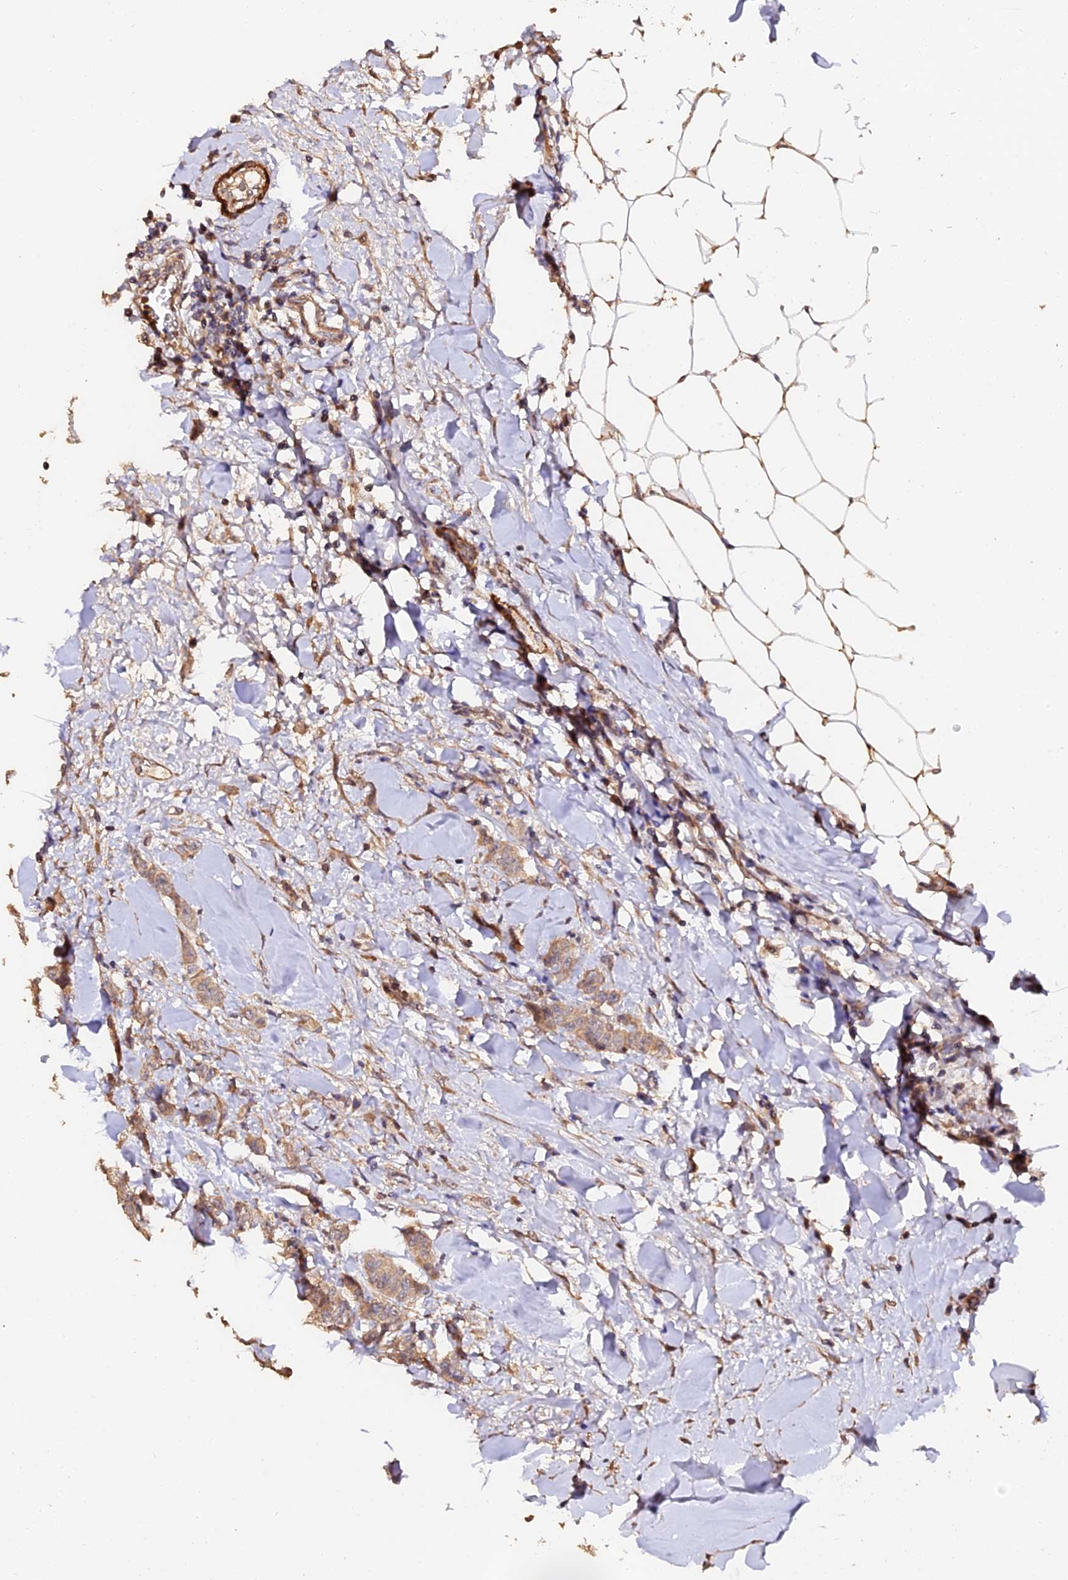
{"staining": {"intensity": "moderate", "quantity": ">75%", "location": "cytoplasmic/membranous"}, "tissue": "breast cancer", "cell_type": "Tumor cells", "image_type": "cancer", "snomed": [{"axis": "morphology", "description": "Duct carcinoma"}, {"axis": "topography", "description": "Breast"}], "caption": "Immunohistochemistry of human breast cancer displays medium levels of moderate cytoplasmic/membranous expression in approximately >75% of tumor cells.", "gene": "TDO2", "patient": {"sex": "female", "age": 40}}